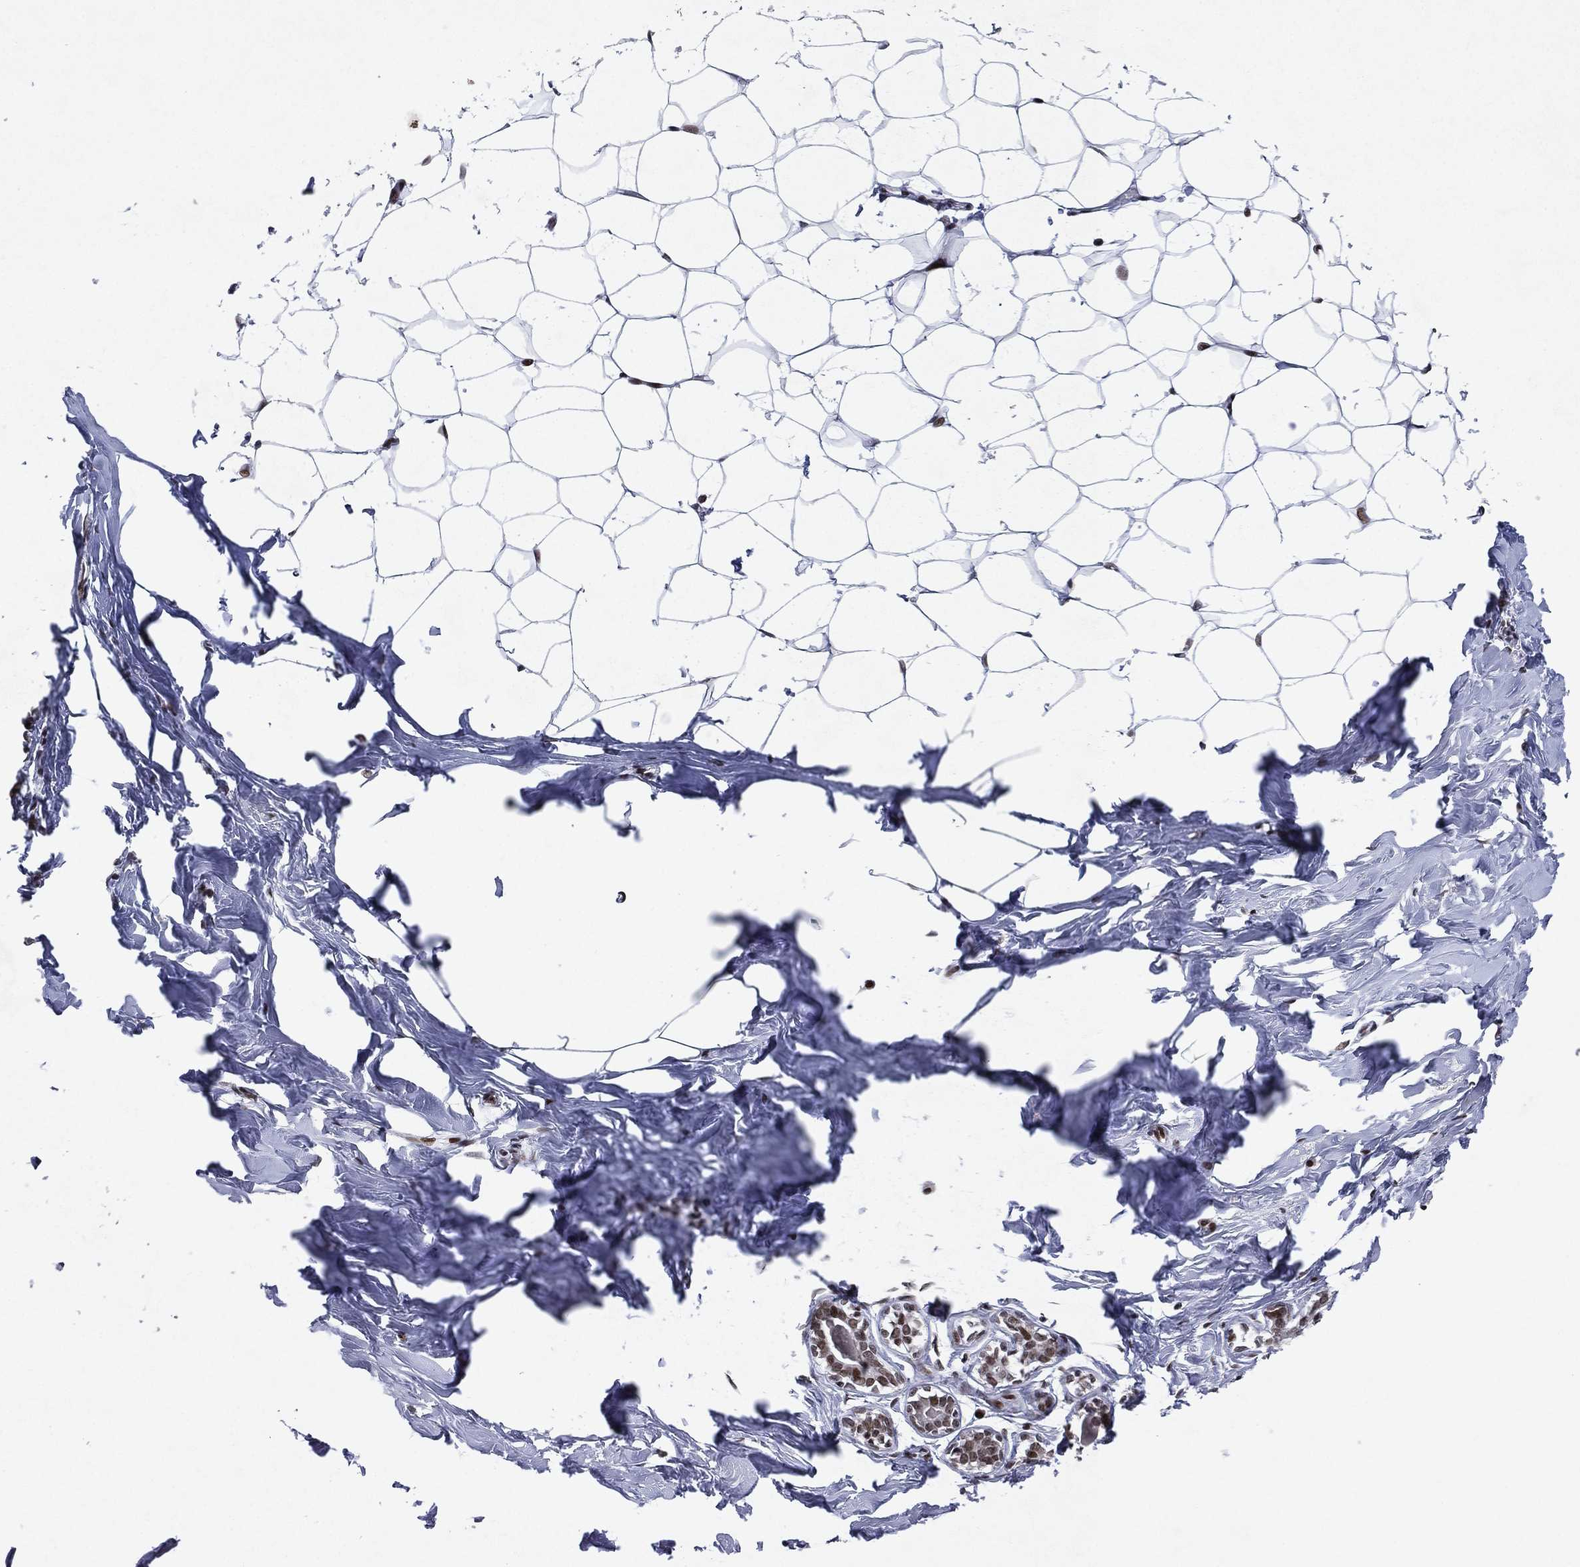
{"staining": {"intensity": "weak", "quantity": "<25%", "location": "nuclear"}, "tissue": "breast", "cell_type": "Adipocytes", "image_type": "normal", "snomed": [{"axis": "morphology", "description": "Normal tissue, NOS"}, {"axis": "morphology", "description": "Lobular carcinoma, in situ"}, {"axis": "topography", "description": "Breast"}], "caption": "DAB immunohistochemical staining of benign human breast exhibits no significant staining in adipocytes. (Brightfield microscopy of DAB IHC at high magnification).", "gene": "RTF1", "patient": {"sex": "female", "age": 35}}